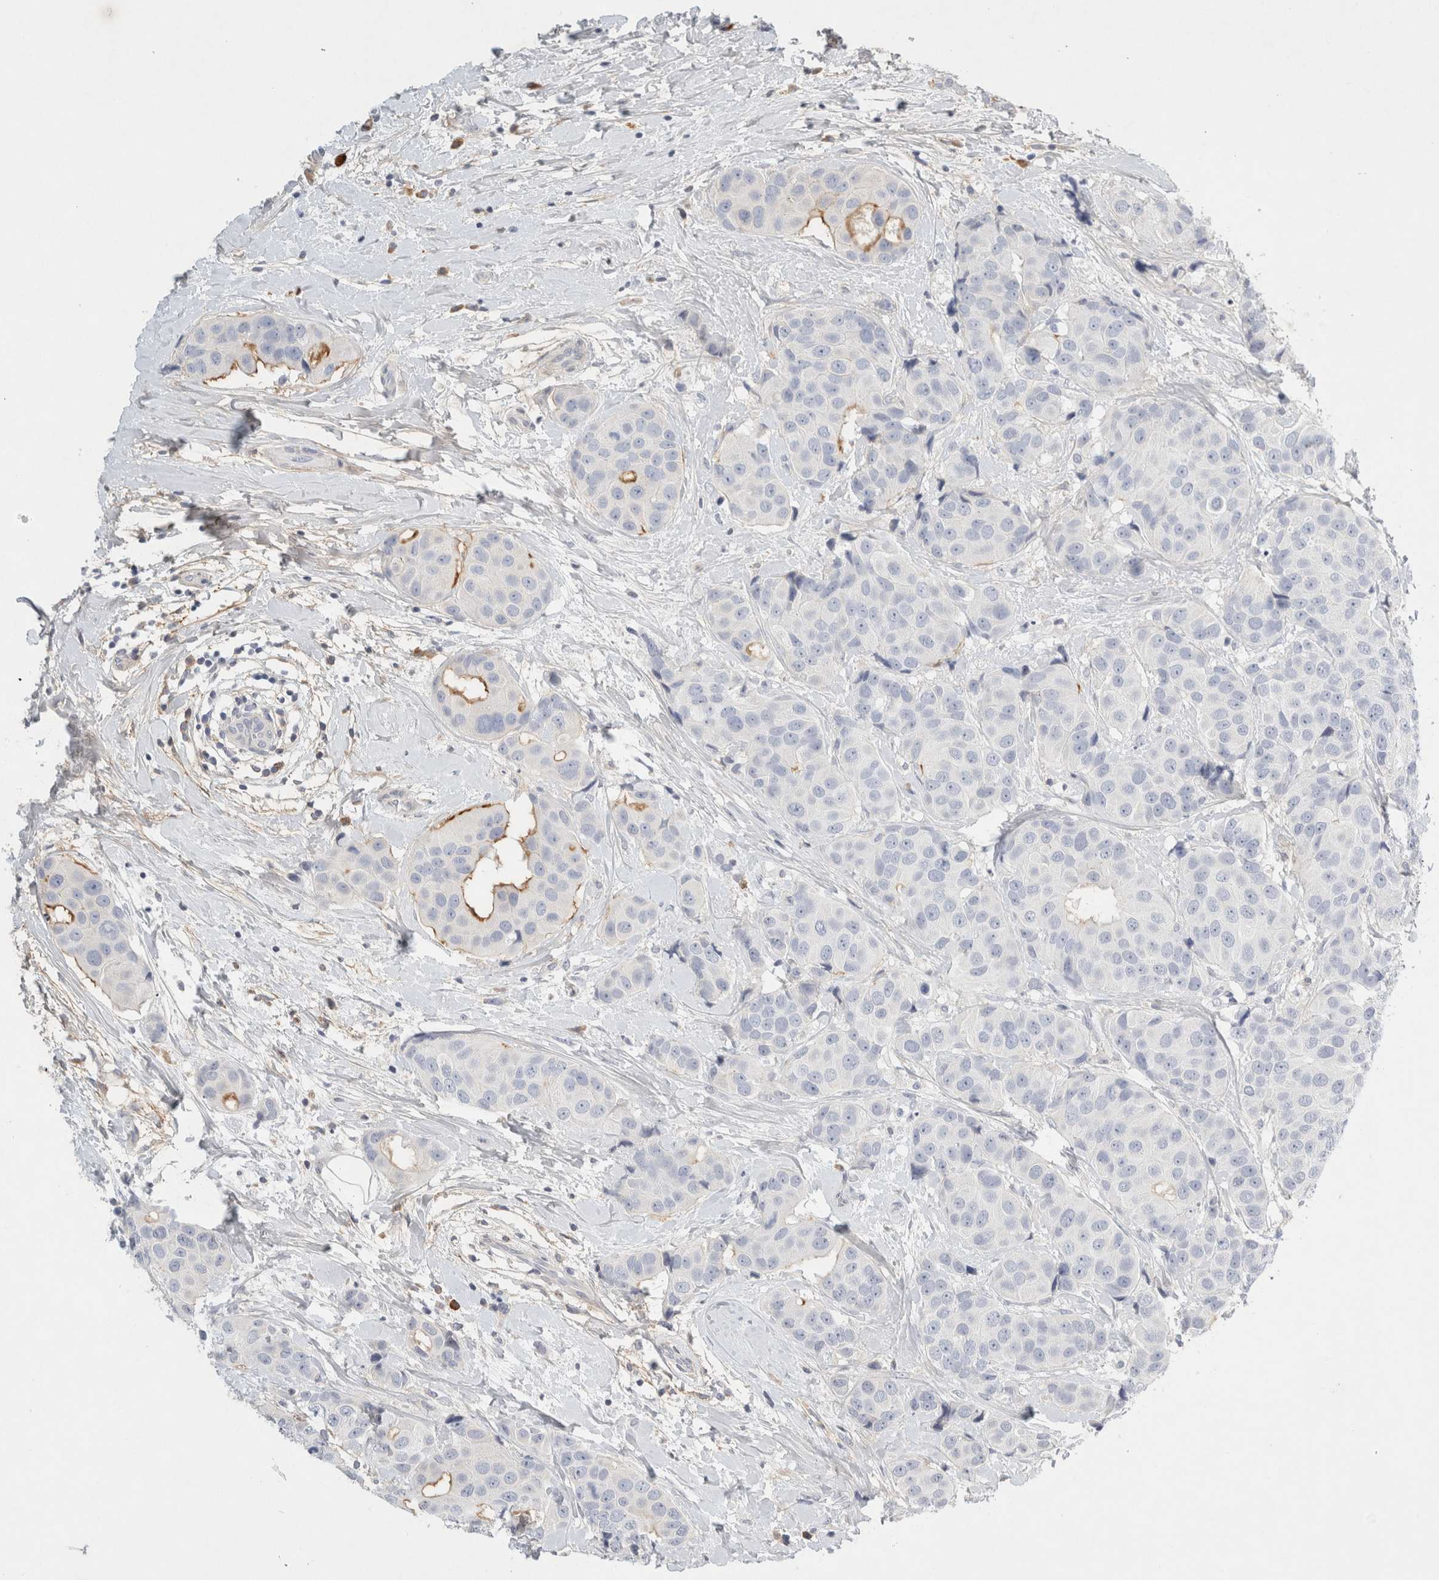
{"staining": {"intensity": "moderate", "quantity": "<25%", "location": "cytoplasmic/membranous"}, "tissue": "breast cancer", "cell_type": "Tumor cells", "image_type": "cancer", "snomed": [{"axis": "morphology", "description": "Normal tissue, NOS"}, {"axis": "morphology", "description": "Duct carcinoma"}, {"axis": "topography", "description": "Breast"}], "caption": "Moderate cytoplasmic/membranous expression for a protein is identified in about <25% of tumor cells of breast cancer using immunohistochemistry (IHC).", "gene": "FGL2", "patient": {"sex": "female", "age": 39}}